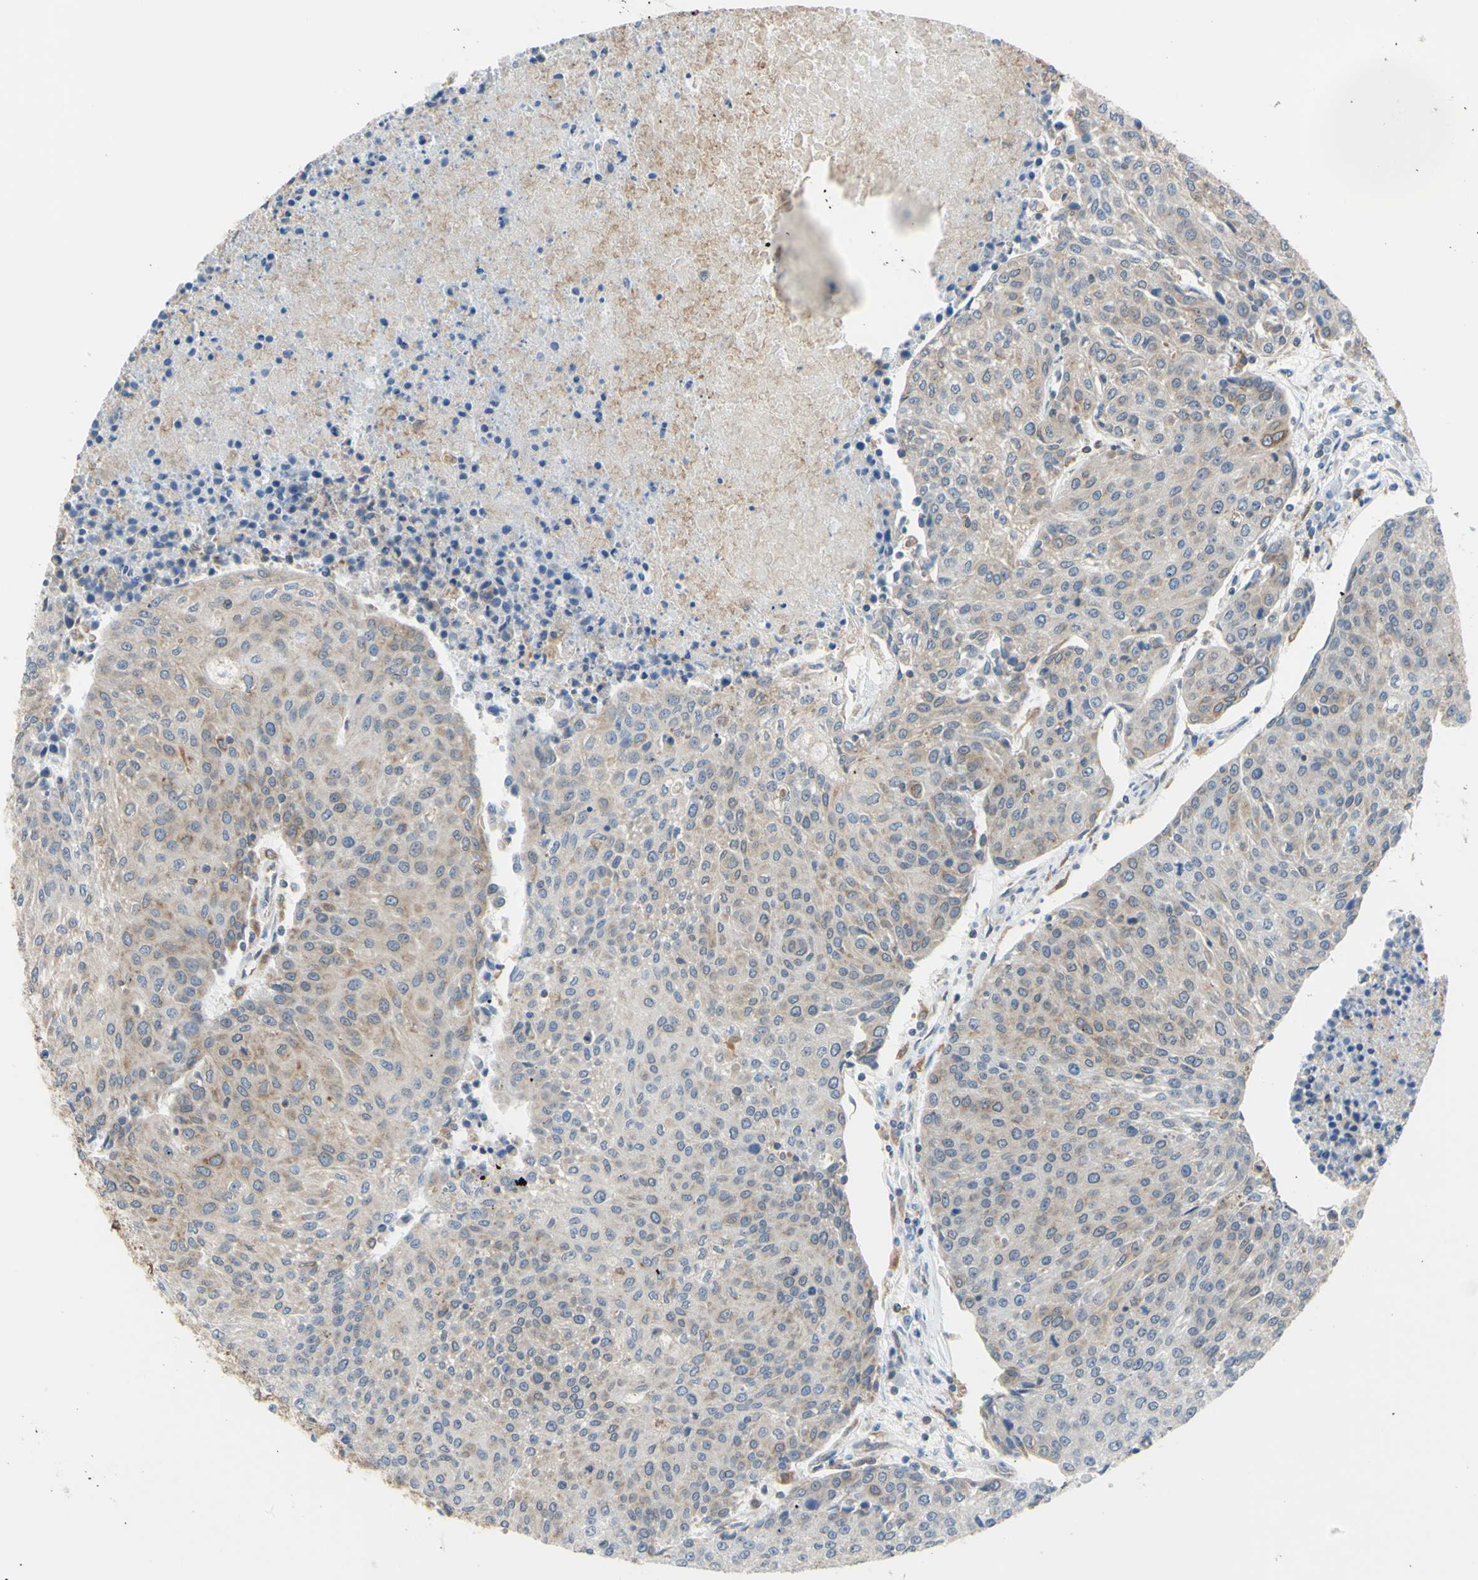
{"staining": {"intensity": "weak", "quantity": ">75%", "location": "cytoplasmic/membranous"}, "tissue": "urothelial cancer", "cell_type": "Tumor cells", "image_type": "cancer", "snomed": [{"axis": "morphology", "description": "Urothelial carcinoma, High grade"}, {"axis": "topography", "description": "Urinary bladder"}], "caption": "High-magnification brightfield microscopy of urothelial cancer stained with DAB (brown) and counterstained with hematoxylin (blue). tumor cells exhibit weak cytoplasmic/membranous staining is identified in about>75% of cells.", "gene": "MGST2", "patient": {"sex": "female", "age": 85}}